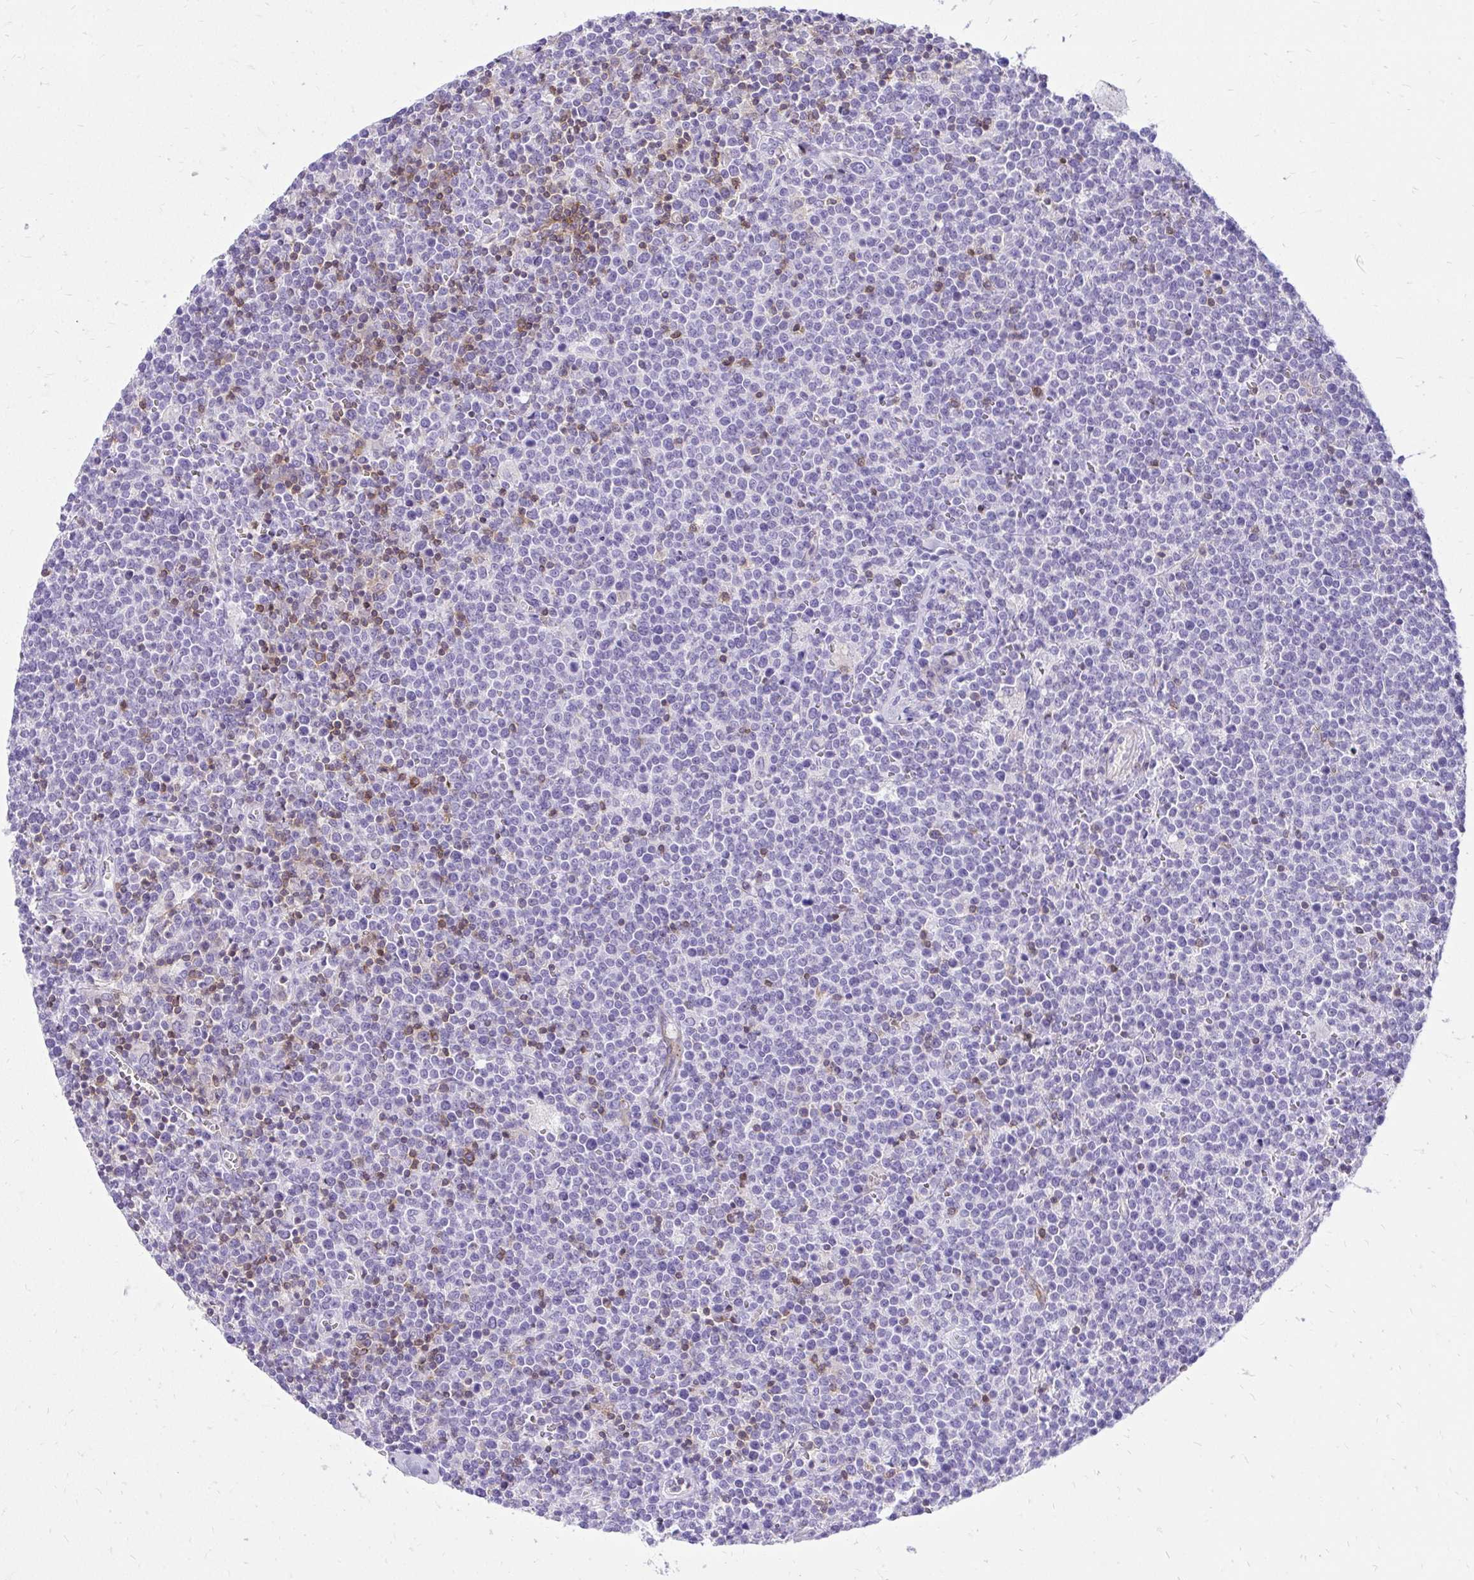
{"staining": {"intensity": "negative", "quantity": "none", "location": "none"}, "tissue": "lymphoma", "cell_type": "Tumor cells", "image_type": "cancer", "snomed": [{"axis": "morphology", "description": "Malignant lymphoma, non-Hodgkin's type, High grade"}, {"axis": "topography", "description": "Lymph node"}], "caption": "DAB immunohistochemical staining of lymphoma displays no significant staining in tumor cells.", "gene": "GPRIN3", "patient": {"sex": "male", "age": 61}}